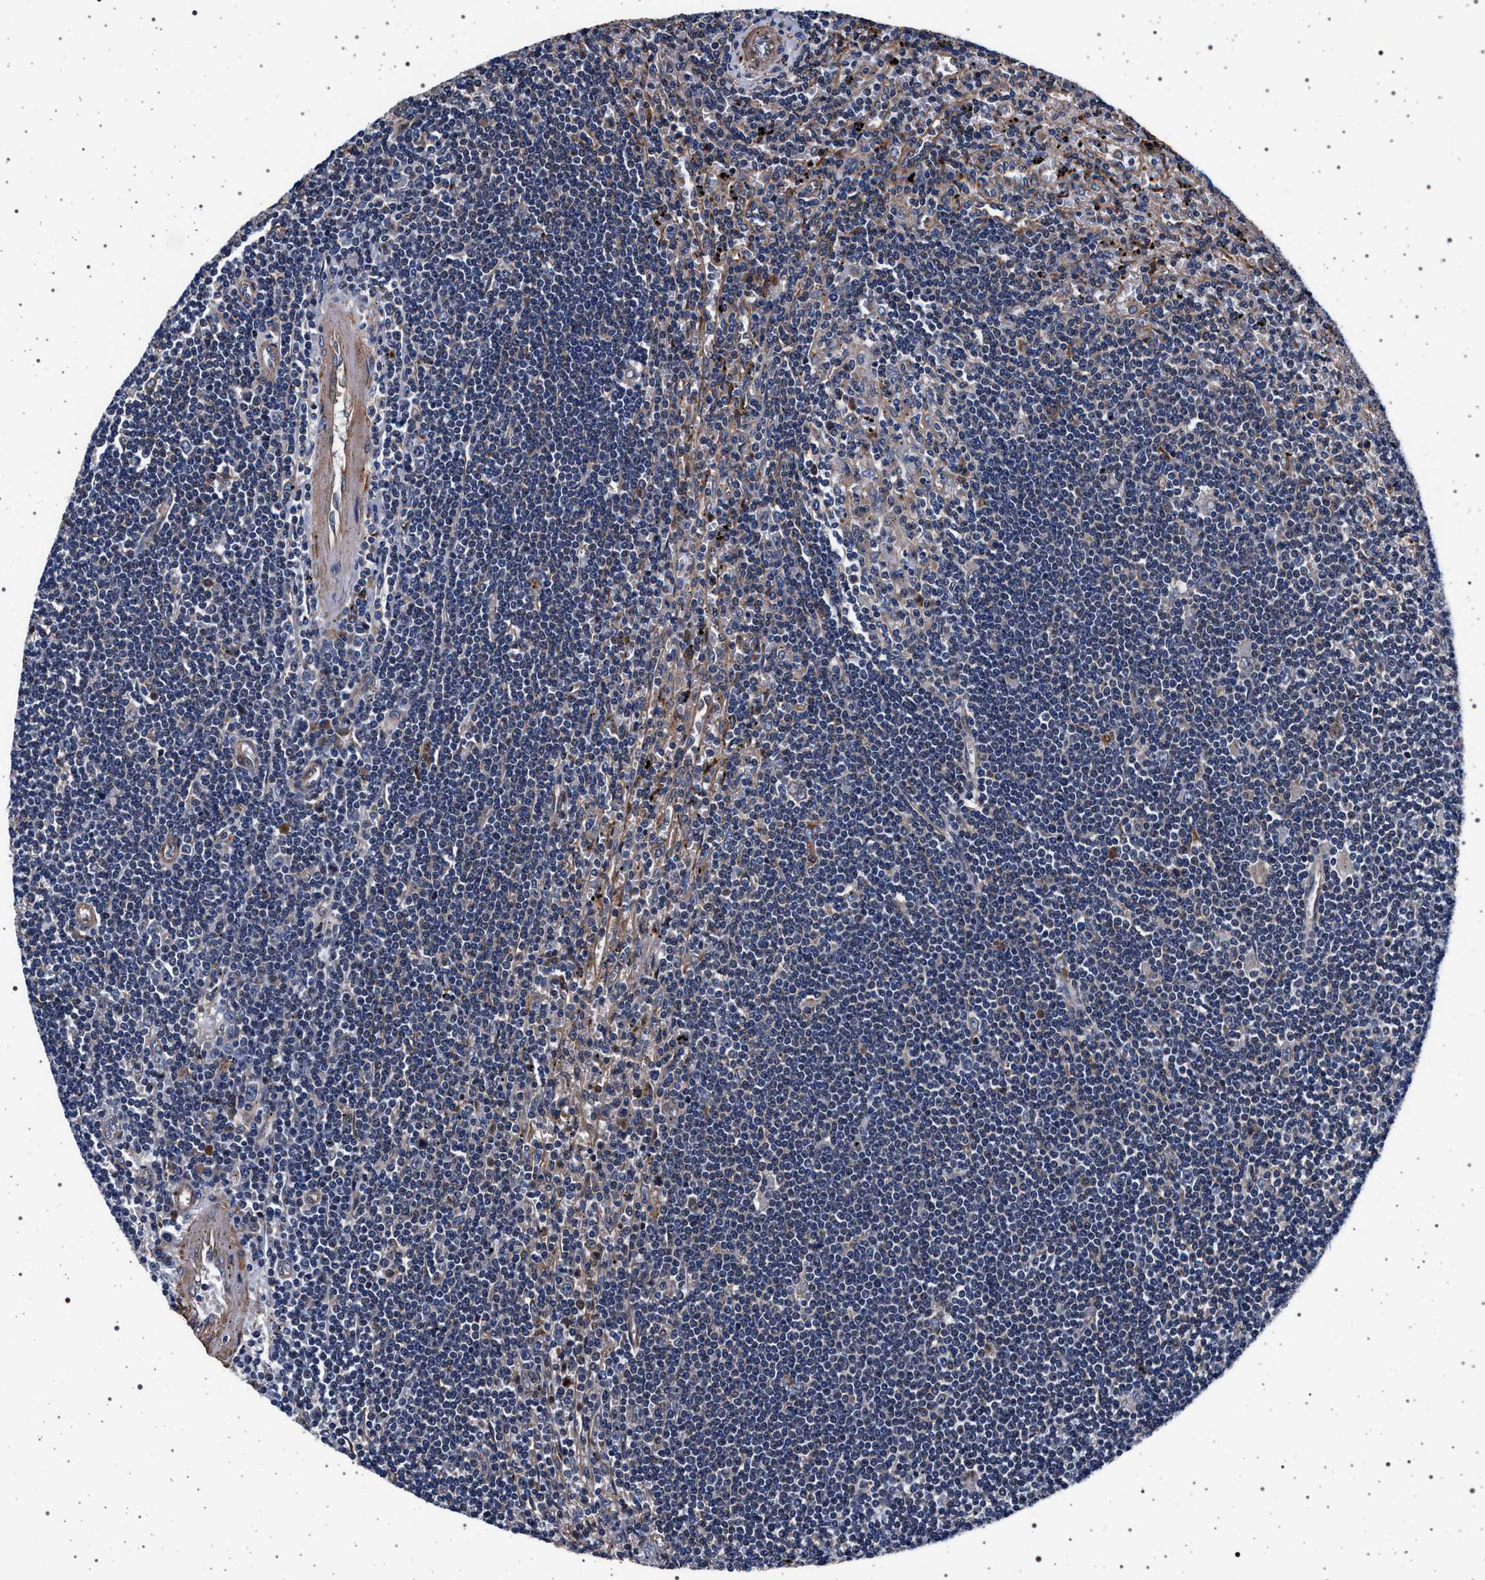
{"staining": {"intensity": "negative", "quantity": "none", "location": "none"}, "tissue": "lymphoma", "cell_type": "Tumor cells", "image_type": "cancer", "snomed": [{"axis": "morphology", "description": "Malignant lymphoma, non-Hodgkin's type, Low grade"}, {"axis": "topography", "description": "Spleen"}], "caption": "The photomicrograph exhibits no staining of tumor cells in malignant lymphoma, non-Hodgkin's type (low-grade).", "gene": "KCNK6", "patient": {"sex": "male", "age": 76}}